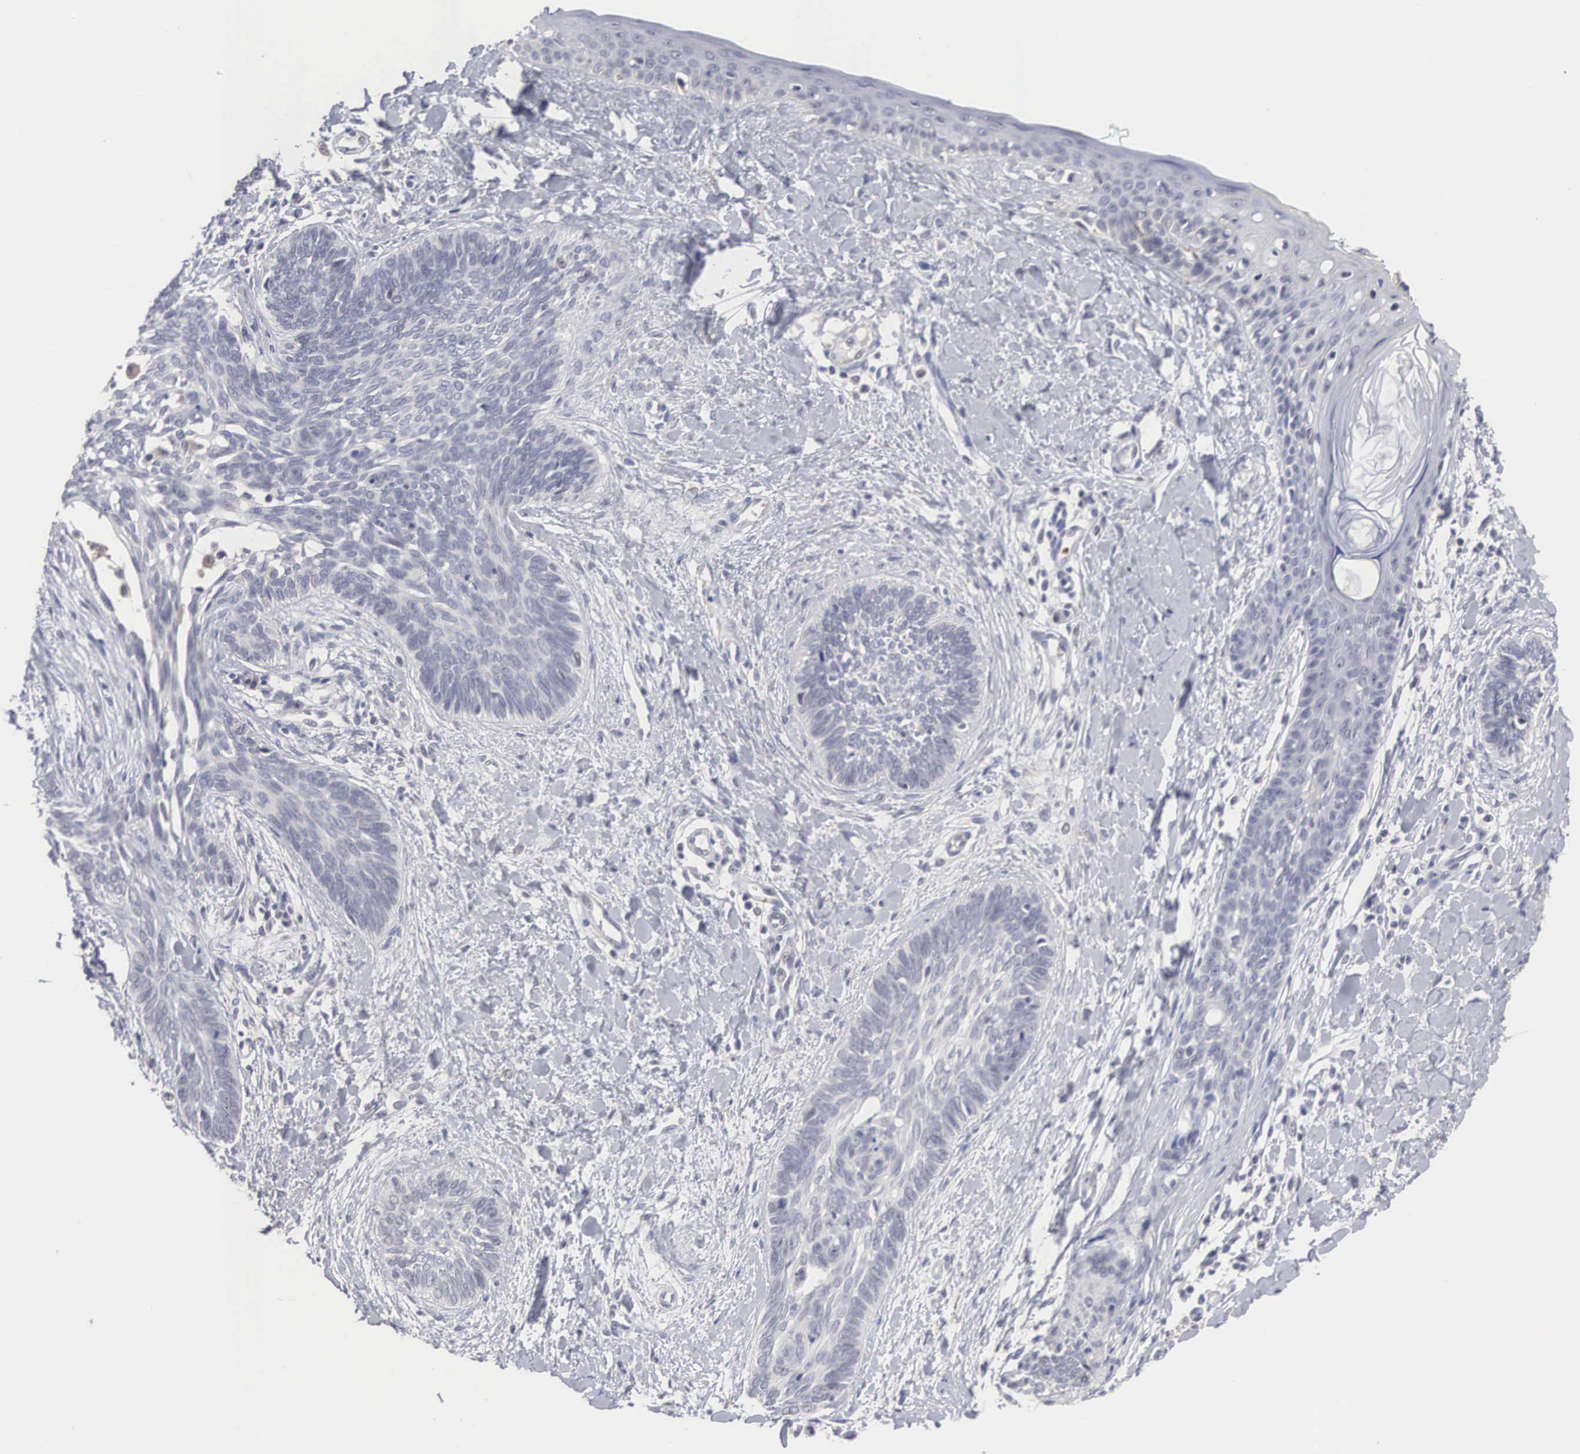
{"staining": {"intensity": "negative", "quantity": "none", "location": "none"}, "tissue": "skin cancer", "cell_type": "Tumor cells", "image_type": "cancer", "snomed": [{"axis": "morphology", "description": "Basal cell carcinoma"}, {"axis": "topography", "description": "Skin"}], "caption": "Tumor cells show no significant protein expression in skin basal cell carcinoma.", "gene": "ACOT4", "patient": {"sex": "female", "age": 81}}